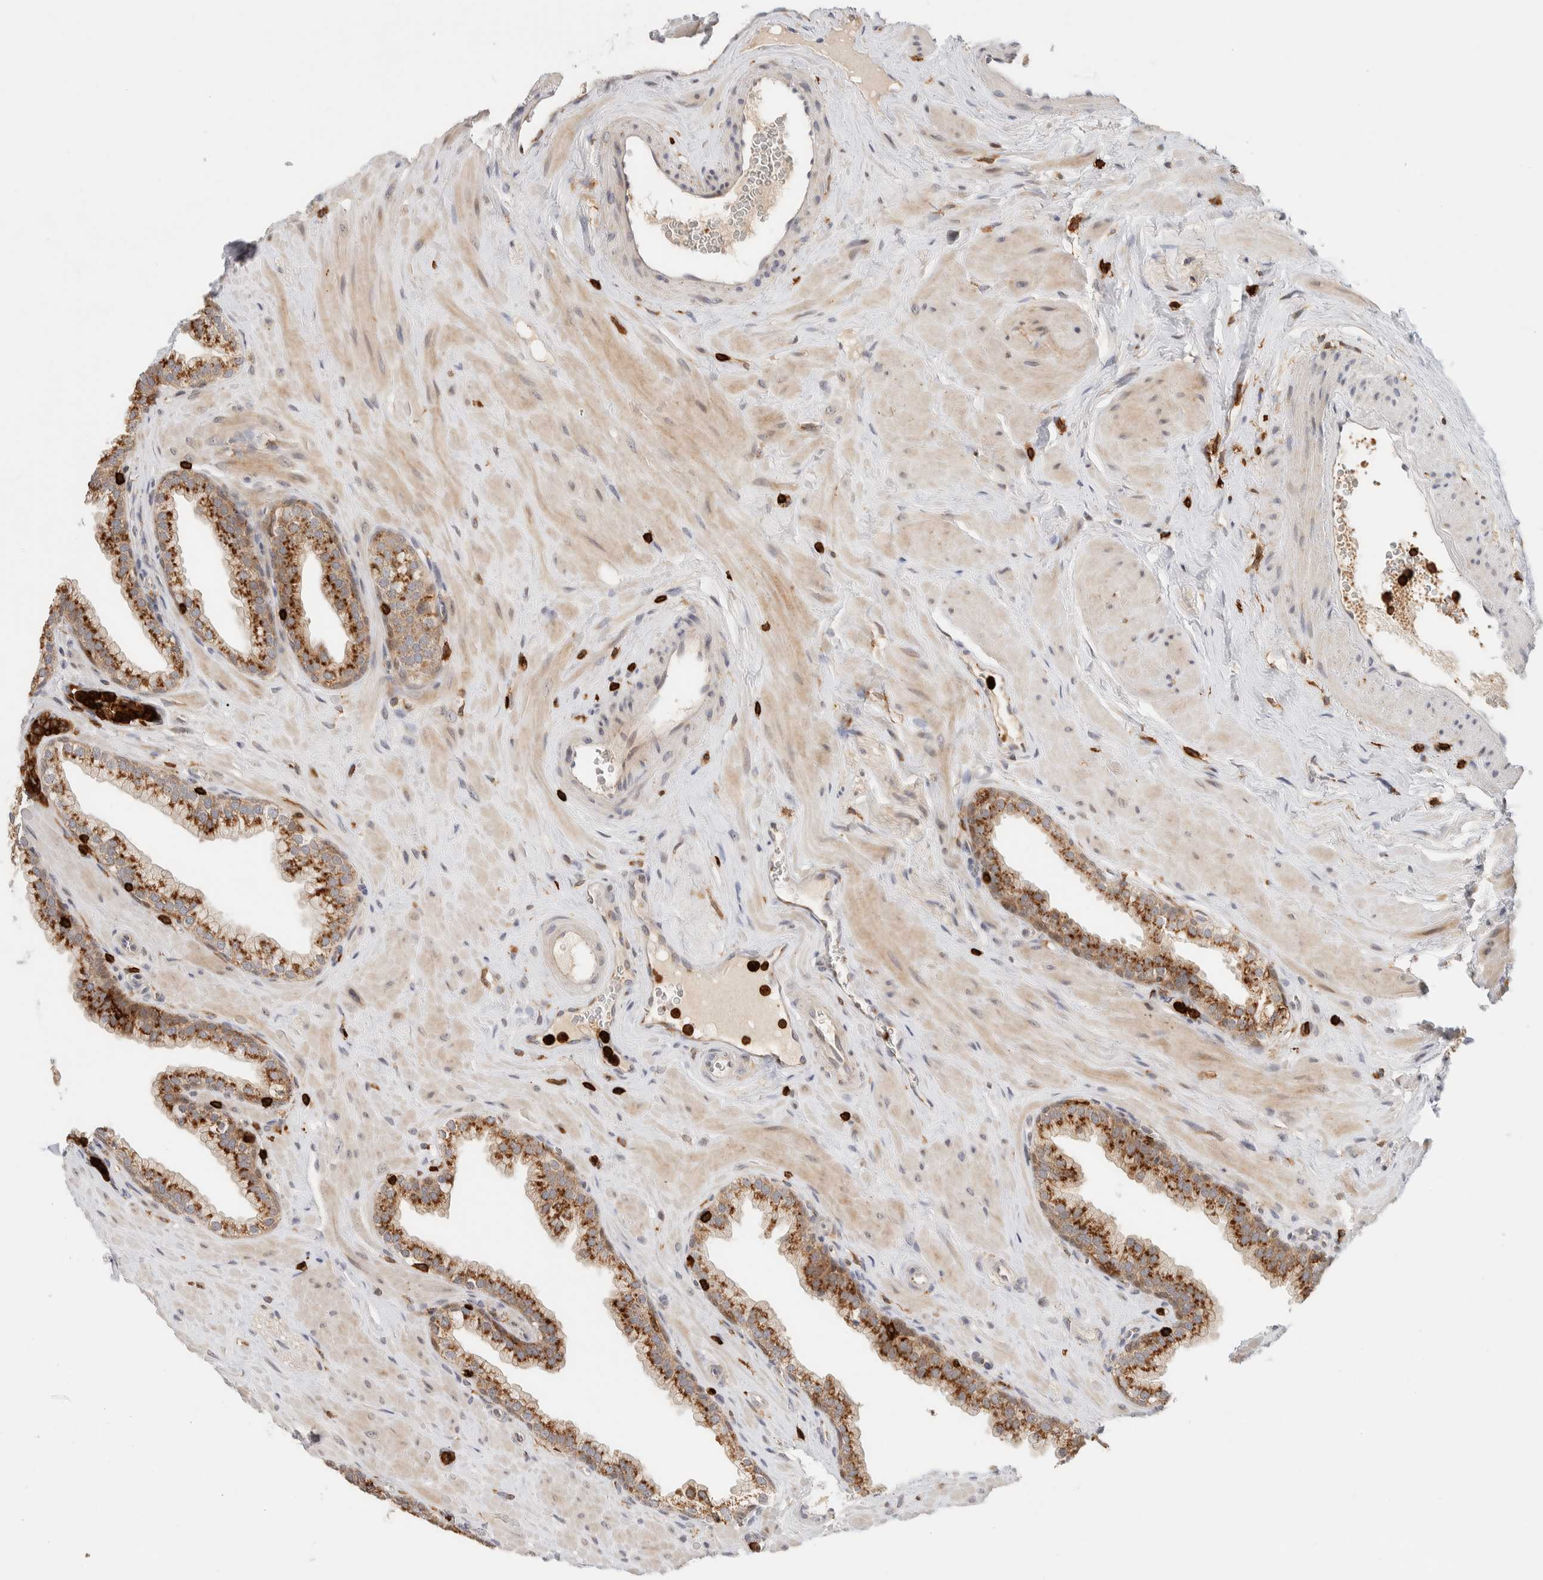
{"staining": {"intensity": "strong", "quantity": ">75%", "location": "cytoplasmic/membranous"}, "tissue": "prostate", "cell_type": "Glandular cells", "image_type": "normal", "snomed": [{"axis": "morphology", "description": "Normal tissue, NOS"}, {"axis": "morphology", "description": "Urothelial carcinoma, Low grade"}, {"axis": "topography", "description": "Urinary bladder"}, {"axis": "topography", "description": "Prostate"}], "caption": "Normal prostate reveals strong cytoplasmic/membranous expression in about >75% of glandular cells, visualized by immunohistochemistry.", "gene": "RUNDC1", "patient": {"sex": "male", "age": 60}}